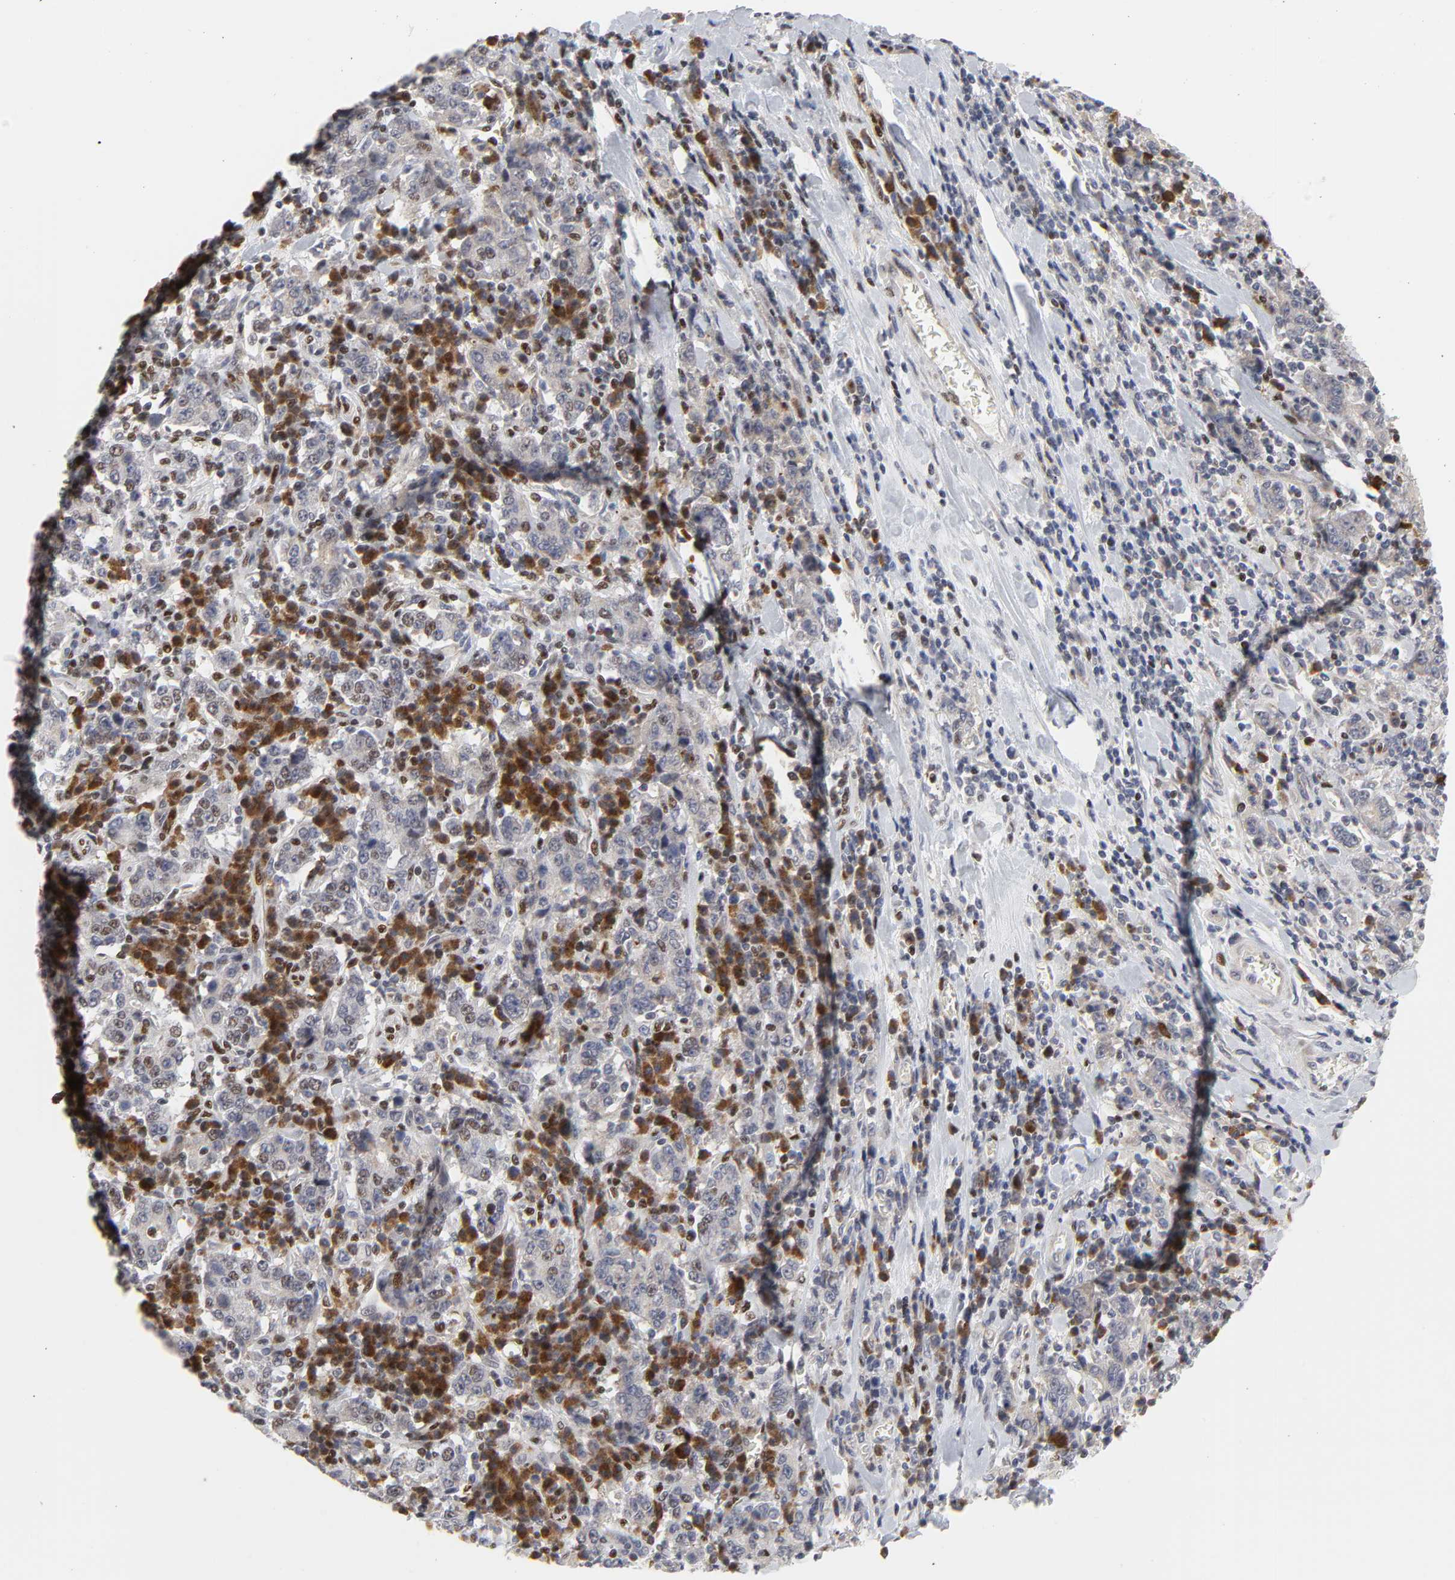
{"staining": {"intensity": "negative", "quantity": "none", "location": "none"}, "tissue": "stomach cancer", "cell_type": "Tumor cells", "image_type": "cancer", "snomed": [{"axis": "morphology", "description": "Normal tissue, NOS"}, {"axis": "morphology", "description": "Adenocarcinoma, NOS"}, {"axis": "topography", "description": "Stomach, upper"}, {"axis": "topography", "description": "Stomach"}], "caption": "Immunohistochemistry (IHC) photomicrograph of stomach cancer (adenocarcinoma) stained for a protein (brown), which shows no staining in tumor cells.", "gene": "CREBBP", "patient": {"sex": "male", "age": 59}}